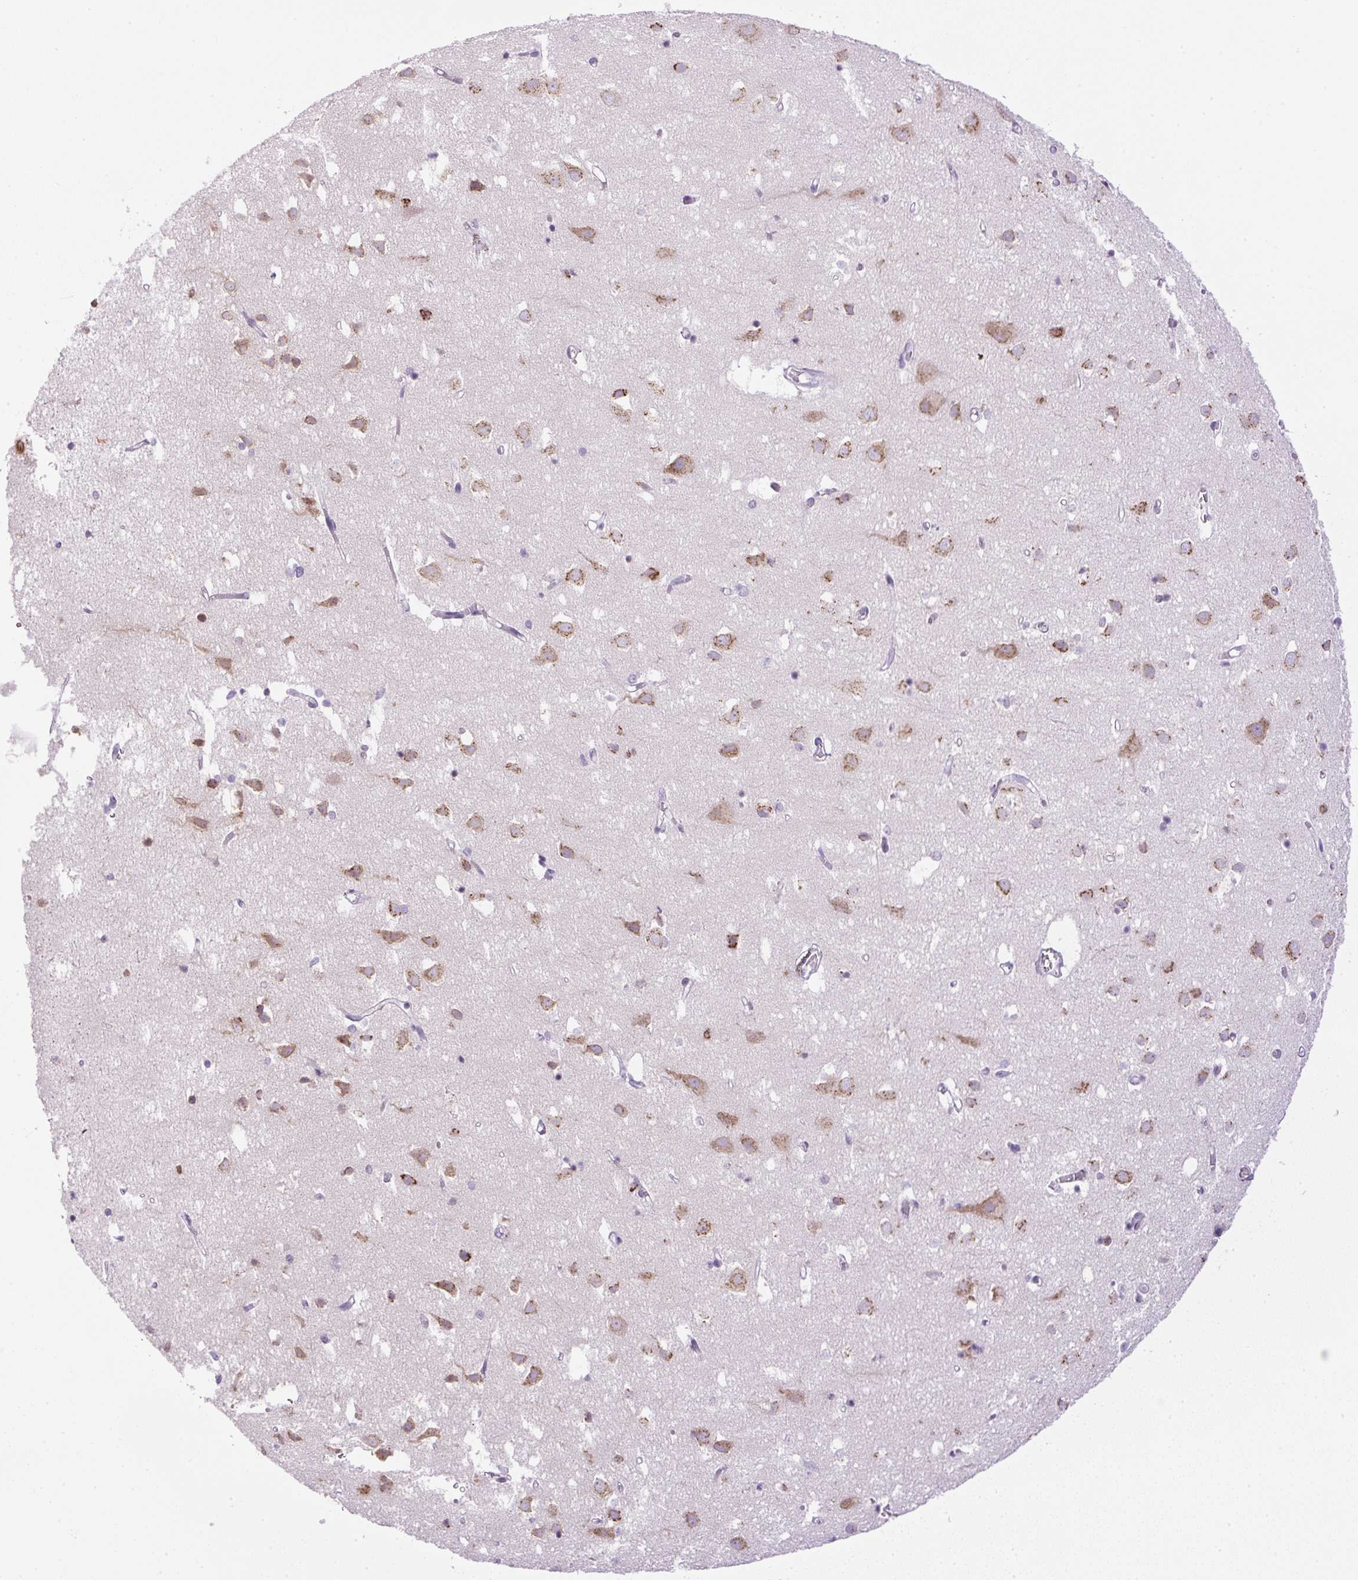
{"staining": {"intensity": "negative", "quantity": "none", "location": "none"}, "tissue": "cerebral cortex", "cell_type": "Endothelial cells", "image_type": "normal", "snomed": [{"axis": "morphology", "description": "Normal tissue, NOS"}, {"axis": "topography", "description": "Cerebral cortex"}], "caption": "Endothelial cells are negative for protein expression in benign human cerebral cortex. Brightfield microscopy of immunohistochemistry stained with DAB (3,3'-diaminobenzidine) (brown) and hematoxylin (blue), captured at high magnification.", "gene": "RHBDD2", "patient": {"sex": "male", "age": 70}}